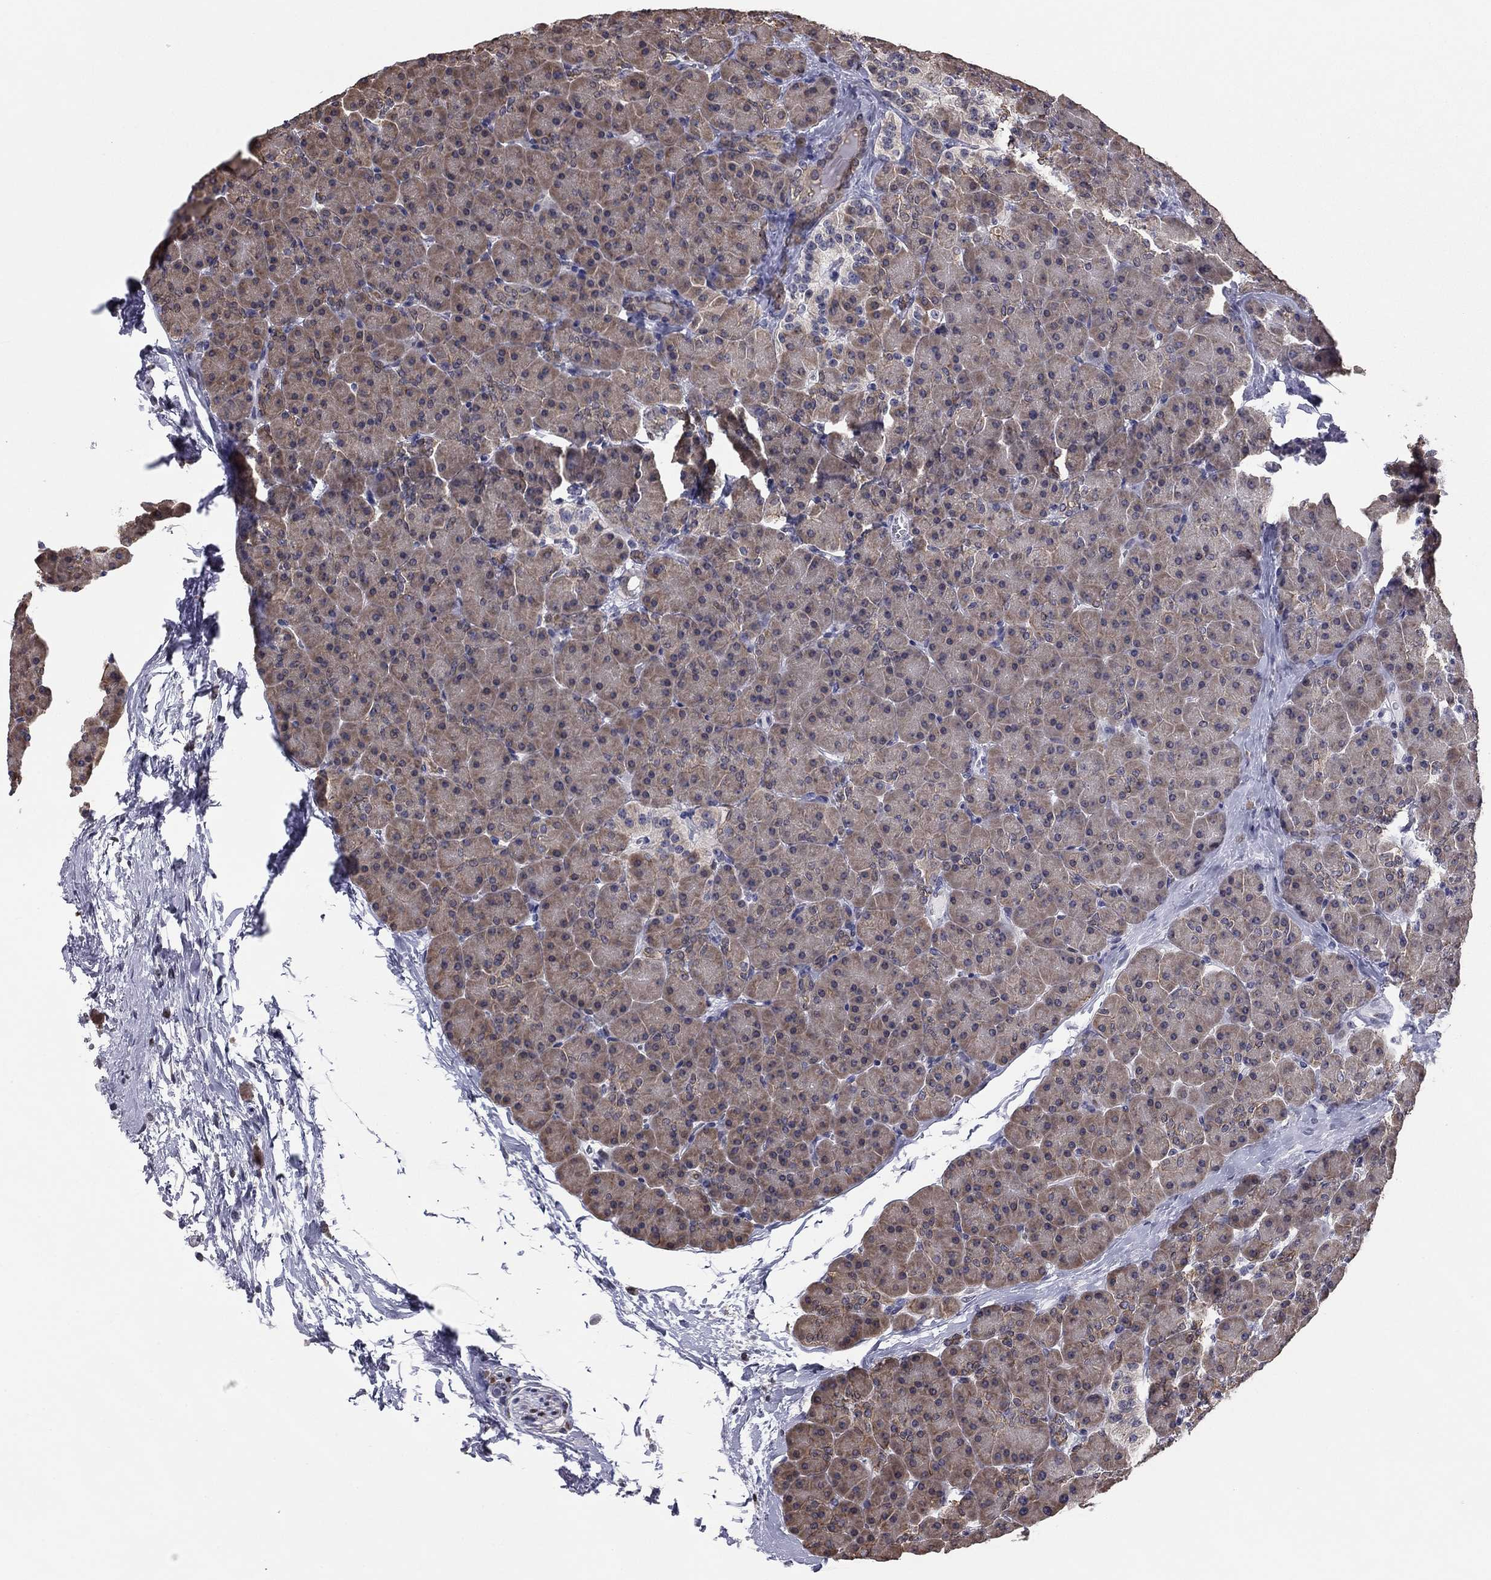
{"staining": {"intensity": "weak", "quantity": "25%-75%", "location": "cytoplasmic/membranous"}, "tissue": "pancreas", "cell_type": "Exocrine glandular cells", "image_type": "normal", "snomed": [{"axis": "morphology", "description": "Normal tissue, NOS"}, {"axis": "topography", "description": "Pancreas"}], "caption": "Exocrine glandular cells demonstrate low levels of weak cytoplasmic/membranous expression in about 25%-75% of cells in normal human pancreas. Nuclei are stained in blue.", "gene": "HSPB2", "patient": {"sex": "female", "age": 44}}